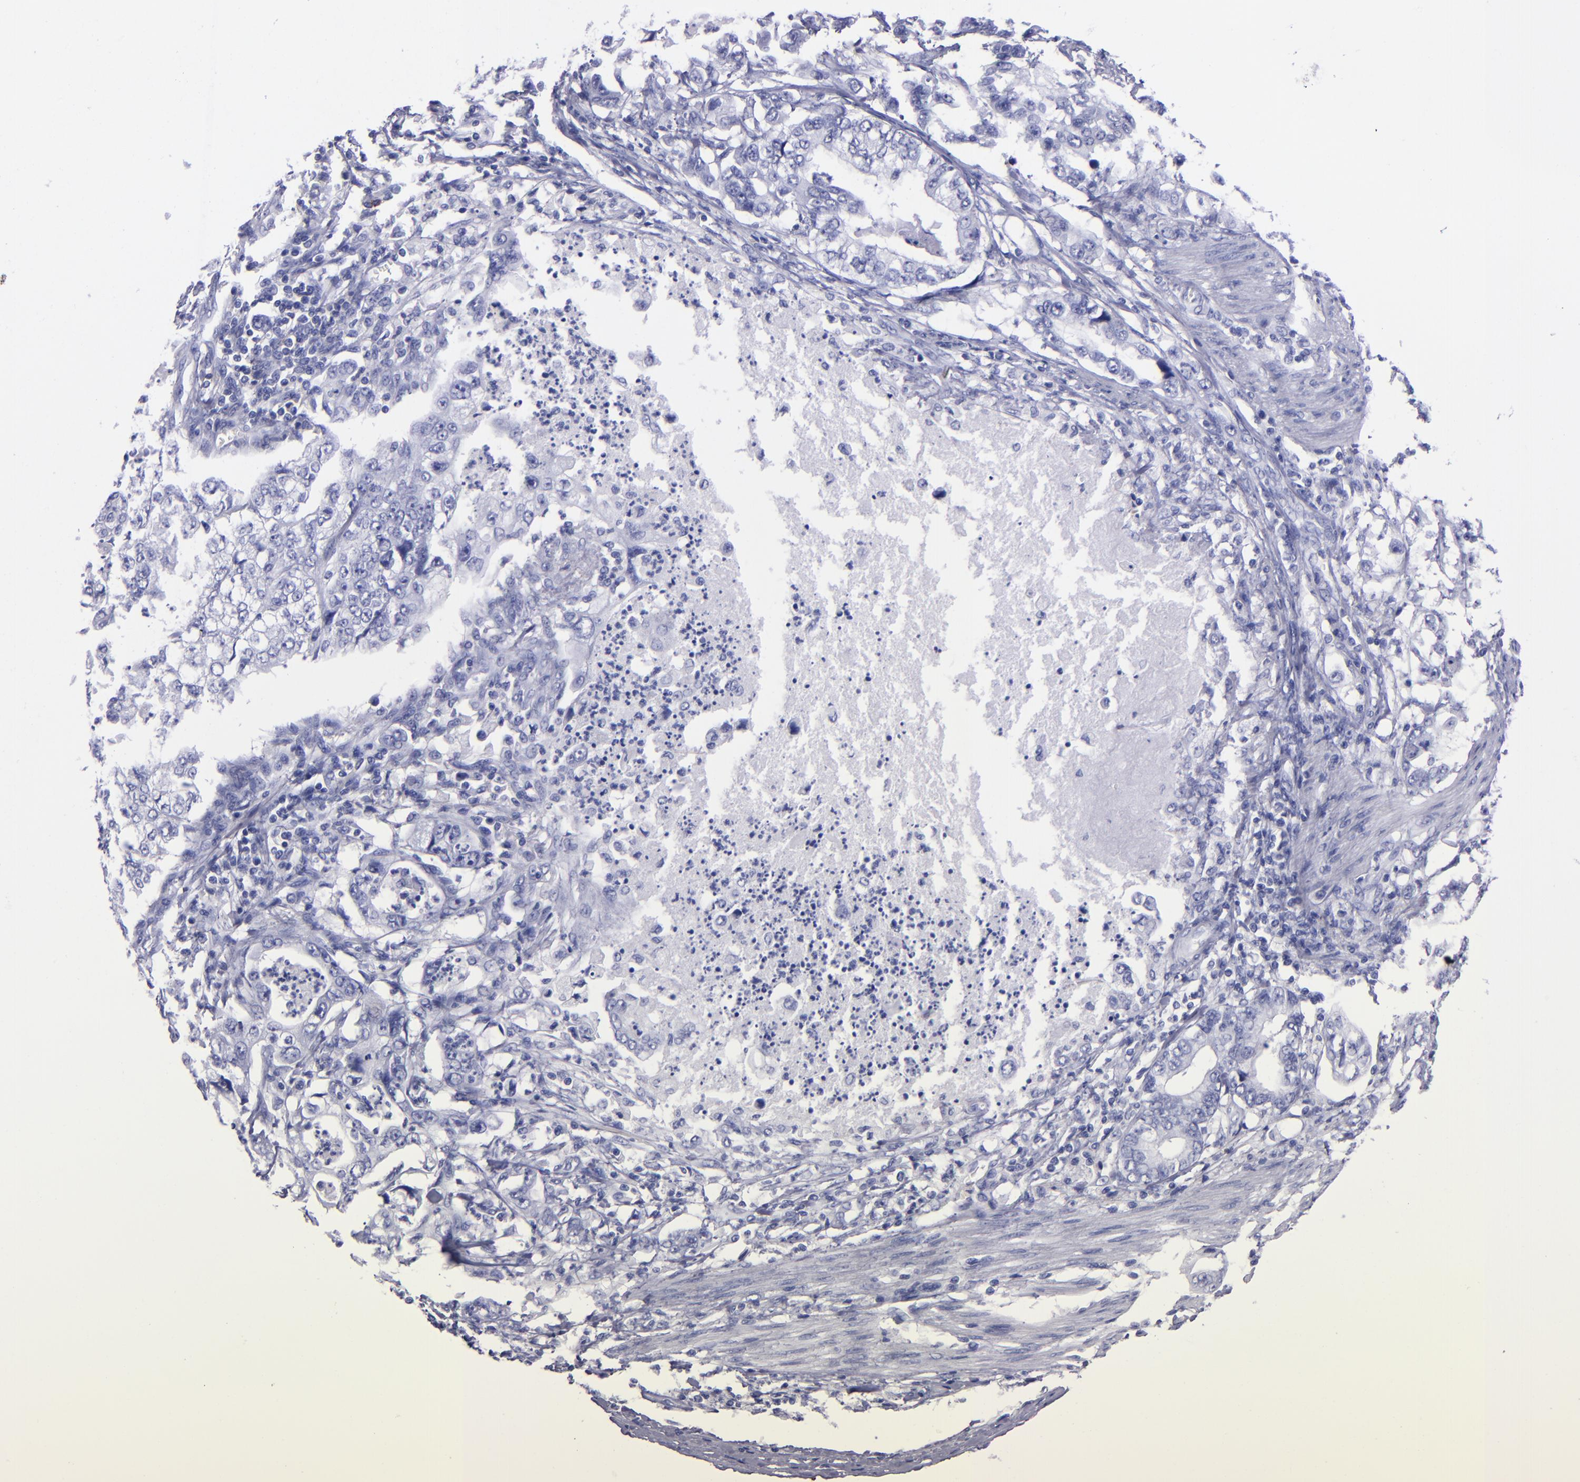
{"staining": {"intensity": "negative", "quantity": "none", "location": "none"}, "tissue": "stomach cancer", "cell_type": "Tumor cells", "image_type": "cancer", "snomed": [{"axis": "morphology", "description": "Adenocarcinoma, NOS"}, {"axis": "topography", "description": "Pancreas"}, {"axis": "topography", "description": "Stomach, upper"}], "caption": "The histopathology image demonstrates no staining of tumor cells in stomach cancer.", "gene": "CD37", "patient": {"sex": "male", "age": 77}}